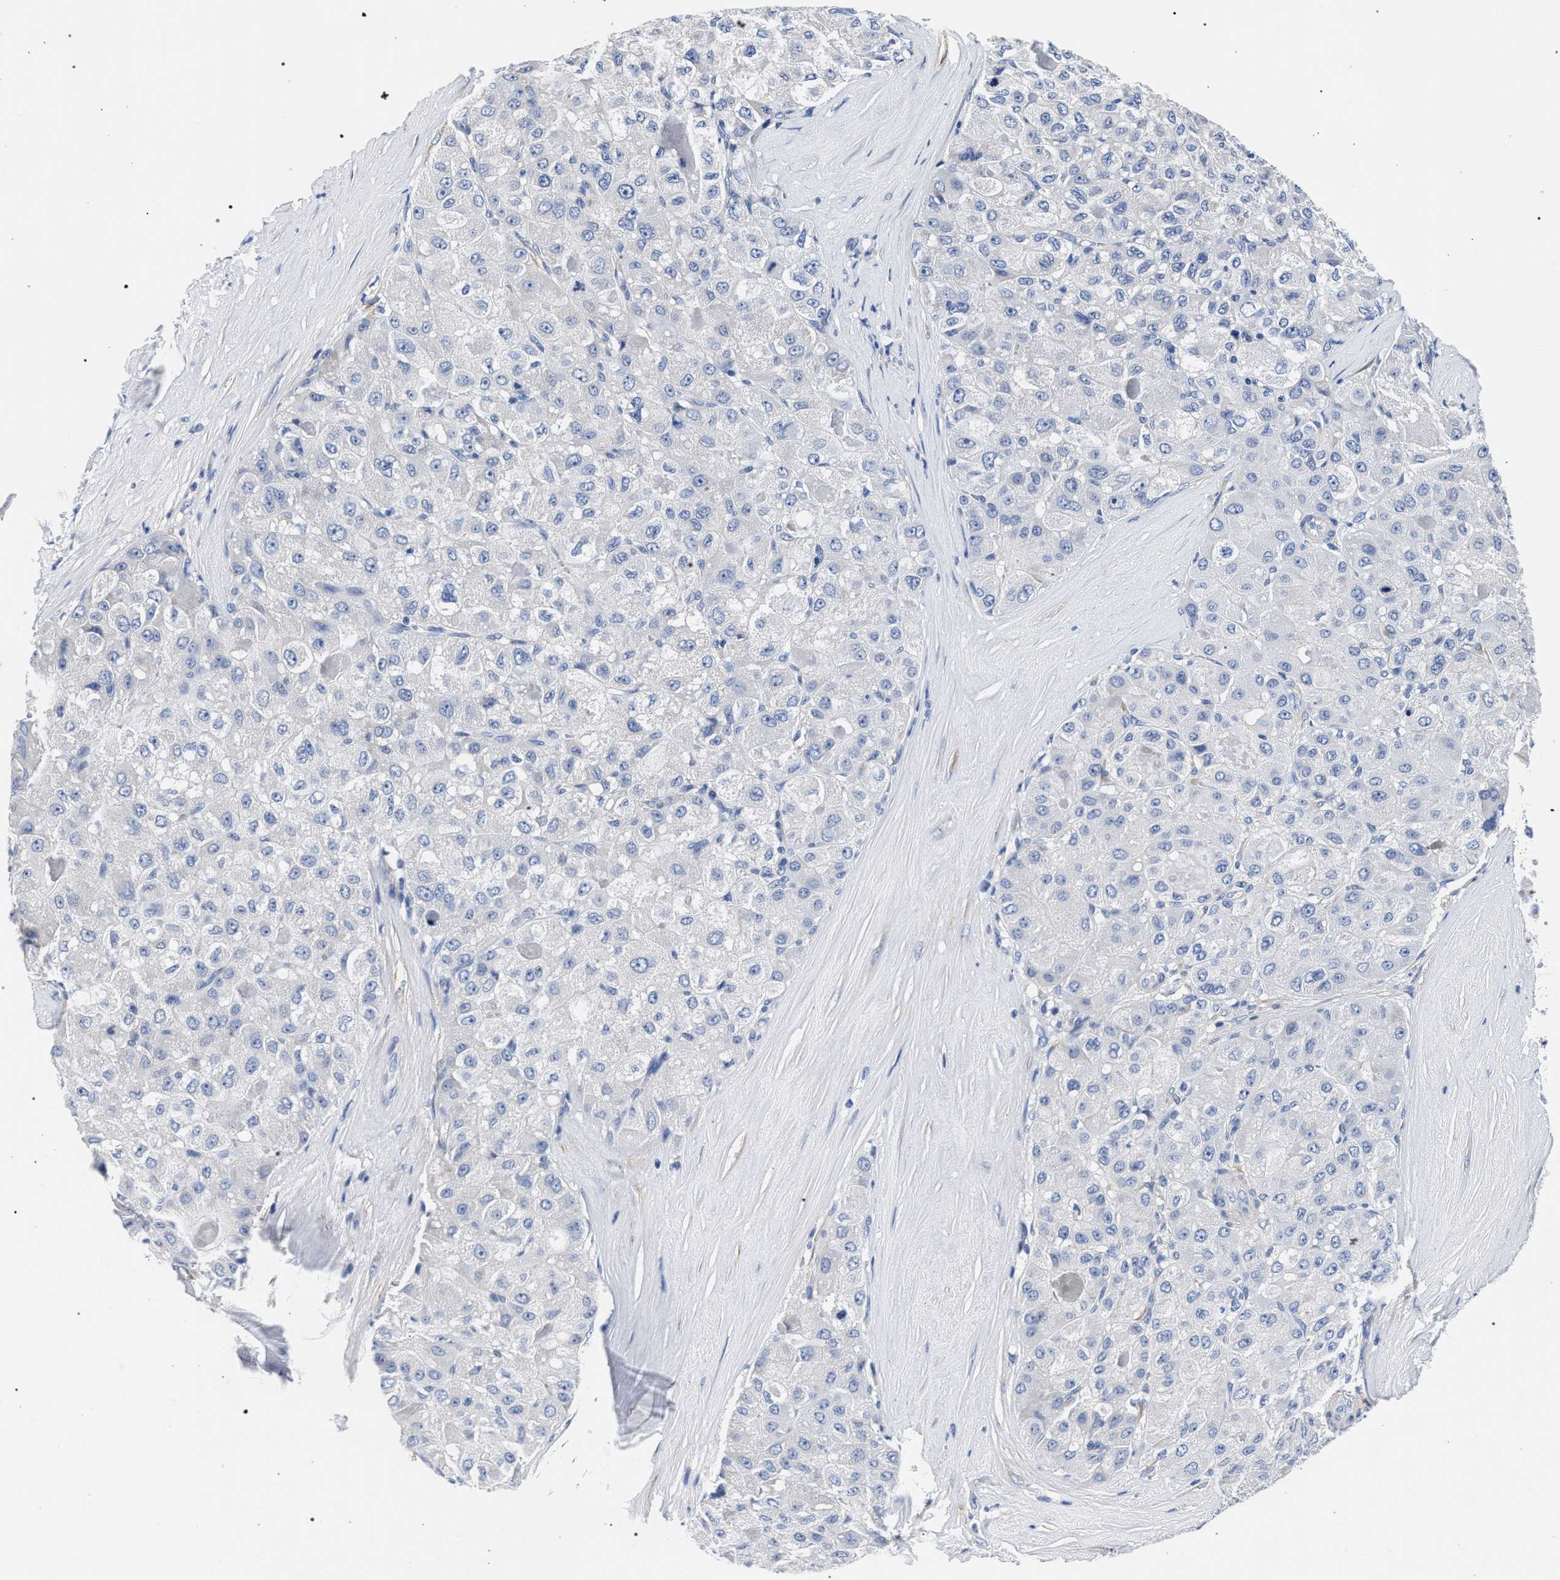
{"staining": {"intensity": "negative", "quantity": "none", "location": "none"}, "tissue": "liver cancer", "cell_type": "Tumor cells", "image_type": "cancer", "snomed": [{"axis": "morphology", "description": "Carcinoma, Hepatocellular, NOS"}, {"axis": "topography", "description": "Liver"}], "caption": "High magnification brightfield microscopy of liver cancer (hepatocellular carcinoma) stained with DAB (3,3'-diaminobenzidine) (brown) and counterstained with hematoxylin (blue): tumor cells show no significant expression.", "gene": "AKAP4", "patient": {"sex": "male", "age": 80}}